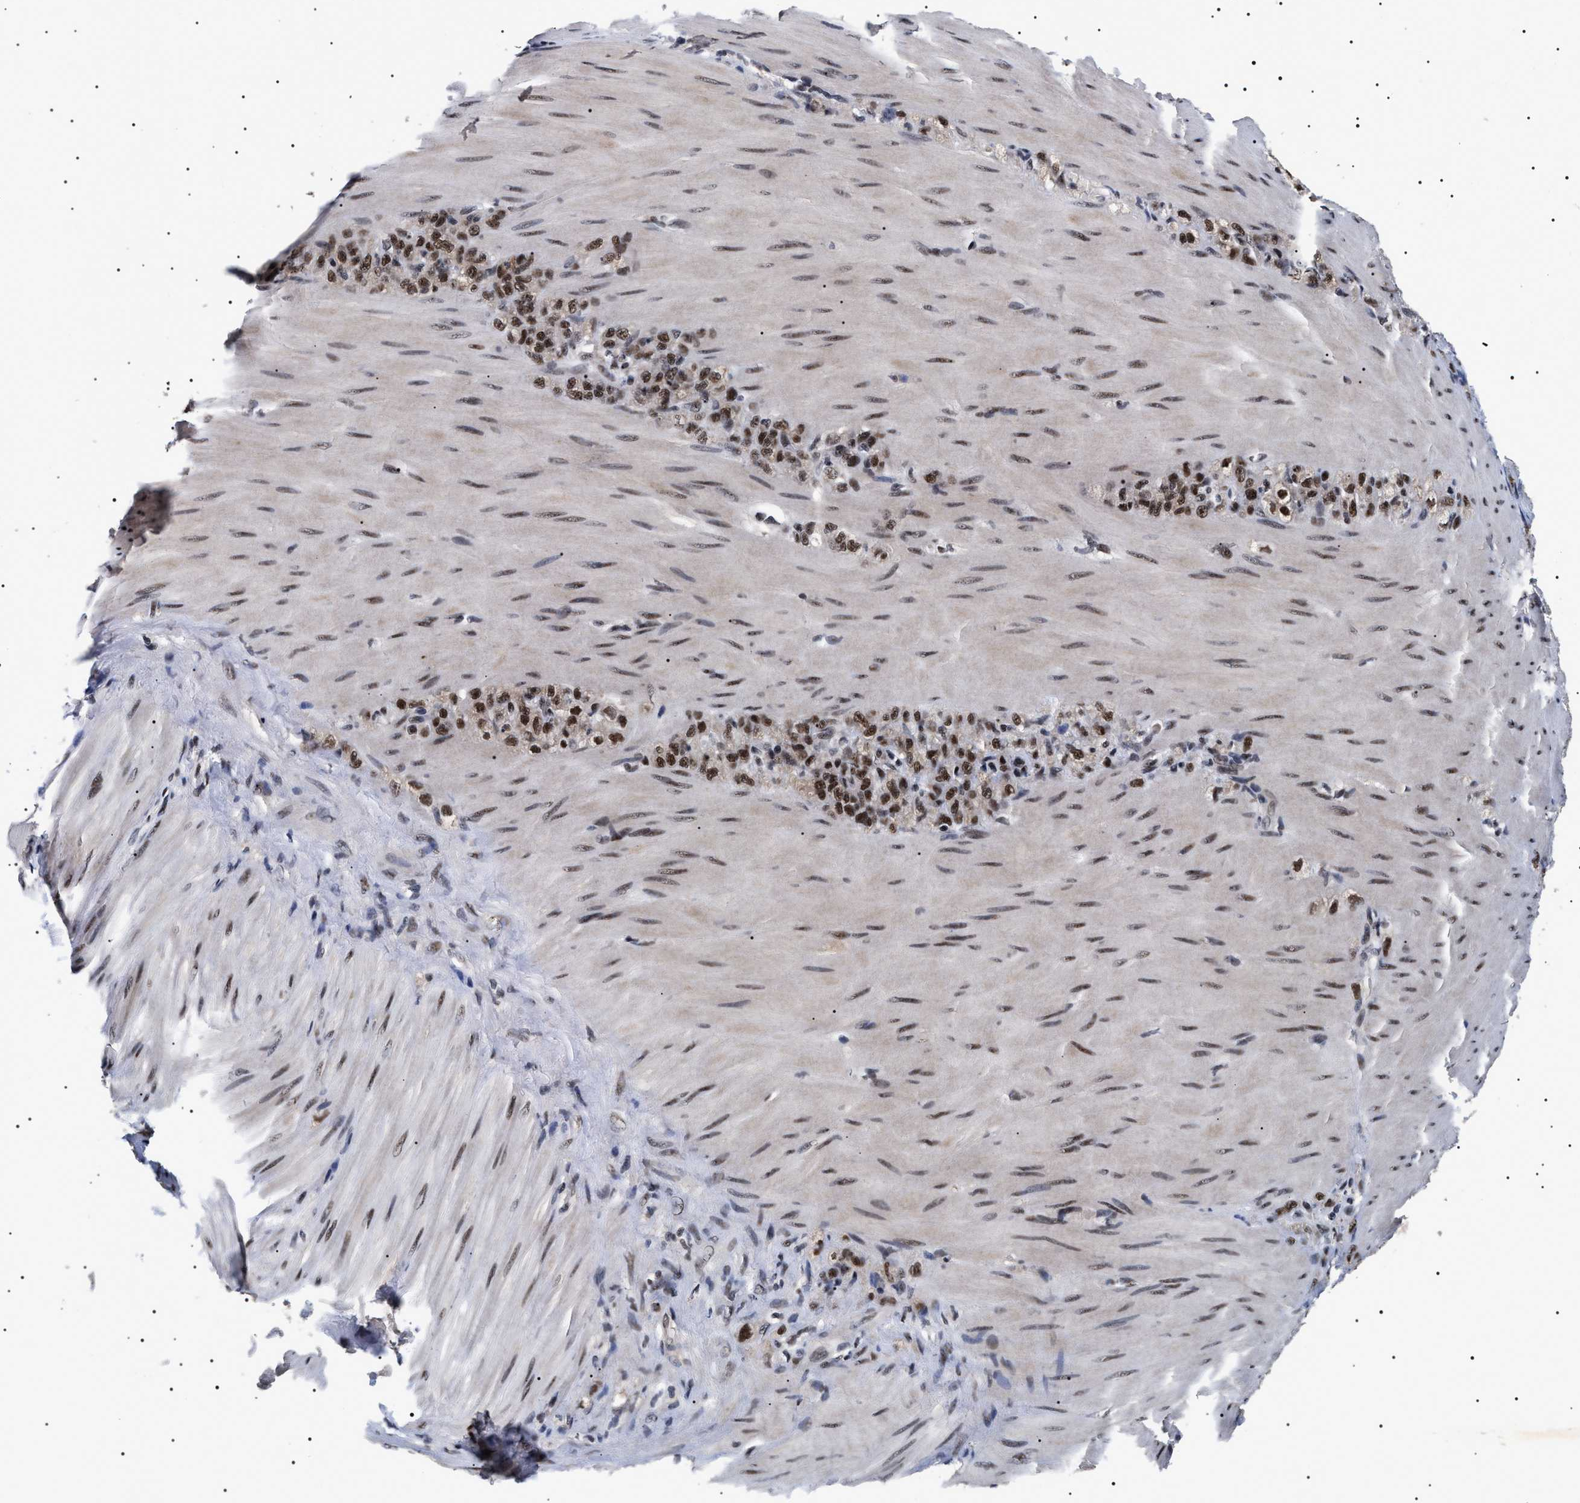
{"staining": {"intensity": "moderate", "quantity": ">75%", "location": "nuclear"}, "tissue": "stomach cancer", "cell_type": "Tumor cells", "image_type": "cancer", "snomed": [{"axis": "morphology", "description": "Normal tissue, NOS"}, {"axis": "morphology", "description": "Adenocarcinoma, NOS"}, {"axis": "topography", "description": "Stomach"}], "caption": "Brown immunohistochemical staining in human stomach cancer (adenocarcinoma) reveals moderate nuclear staining in about >75% of tumor cells. (DAB IHC with brightfield microscopy, high magnification).", "gene": "CAAP1", "patient": {"sex": "male", "age": 82}}